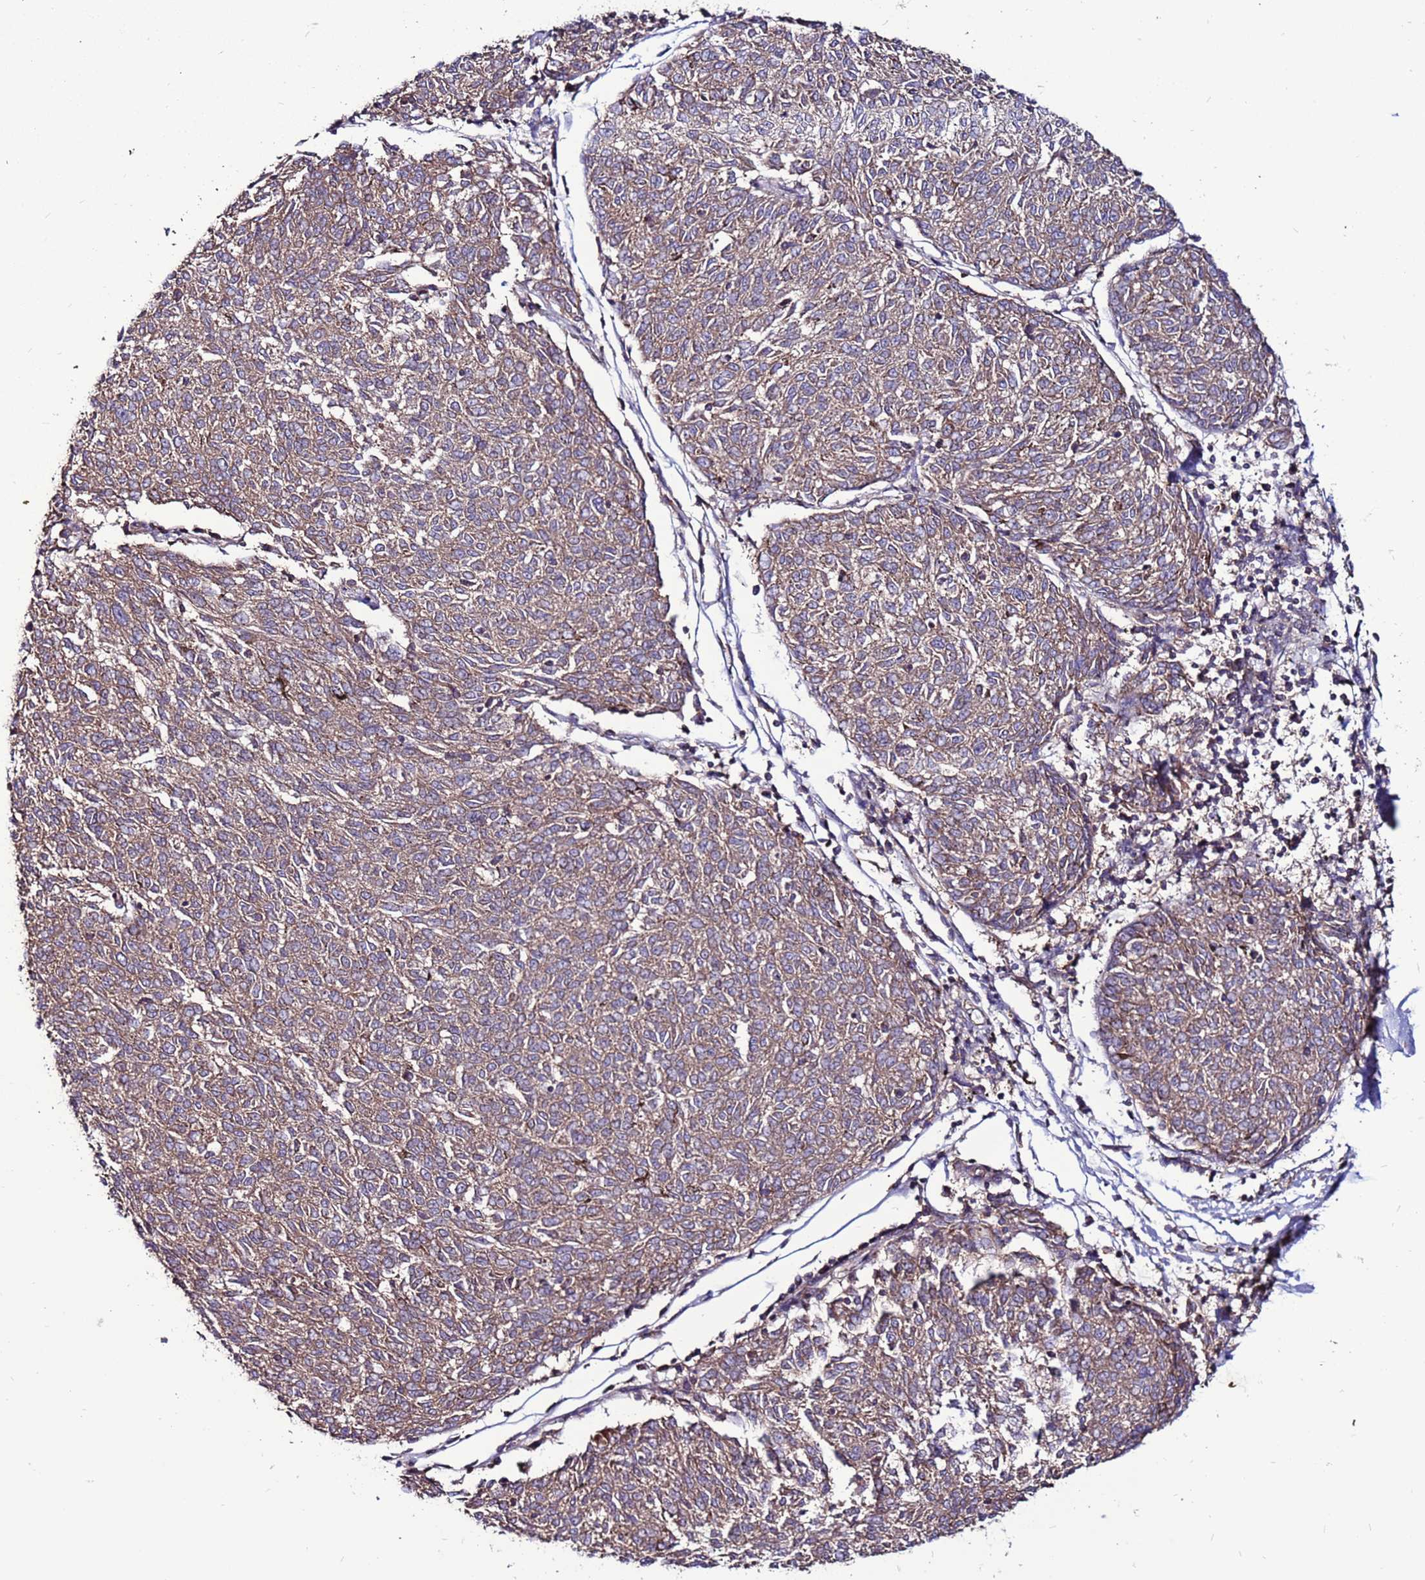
{"staining": {"intensity": "moderate", "quantity": ">75%", "location": "cytoplasmic/membranous"}, "tissue": "melanoma", "cell_type": "Tumor cells", "image_type": "cancer", "snomed": [{"axis": "morphology", "description": "Malignant melanoma, NOS"}, {"axis": "topography", "description": "Skin"}], "caption": "Approximately >75% of tumor cells in melanoma demonstrate moderate cytoplasmic/membranous protein expression as visualized by brown immunohistochemical staining.", "gene": "NRN1L", "patient": {"sex": "female", "age": 72}}